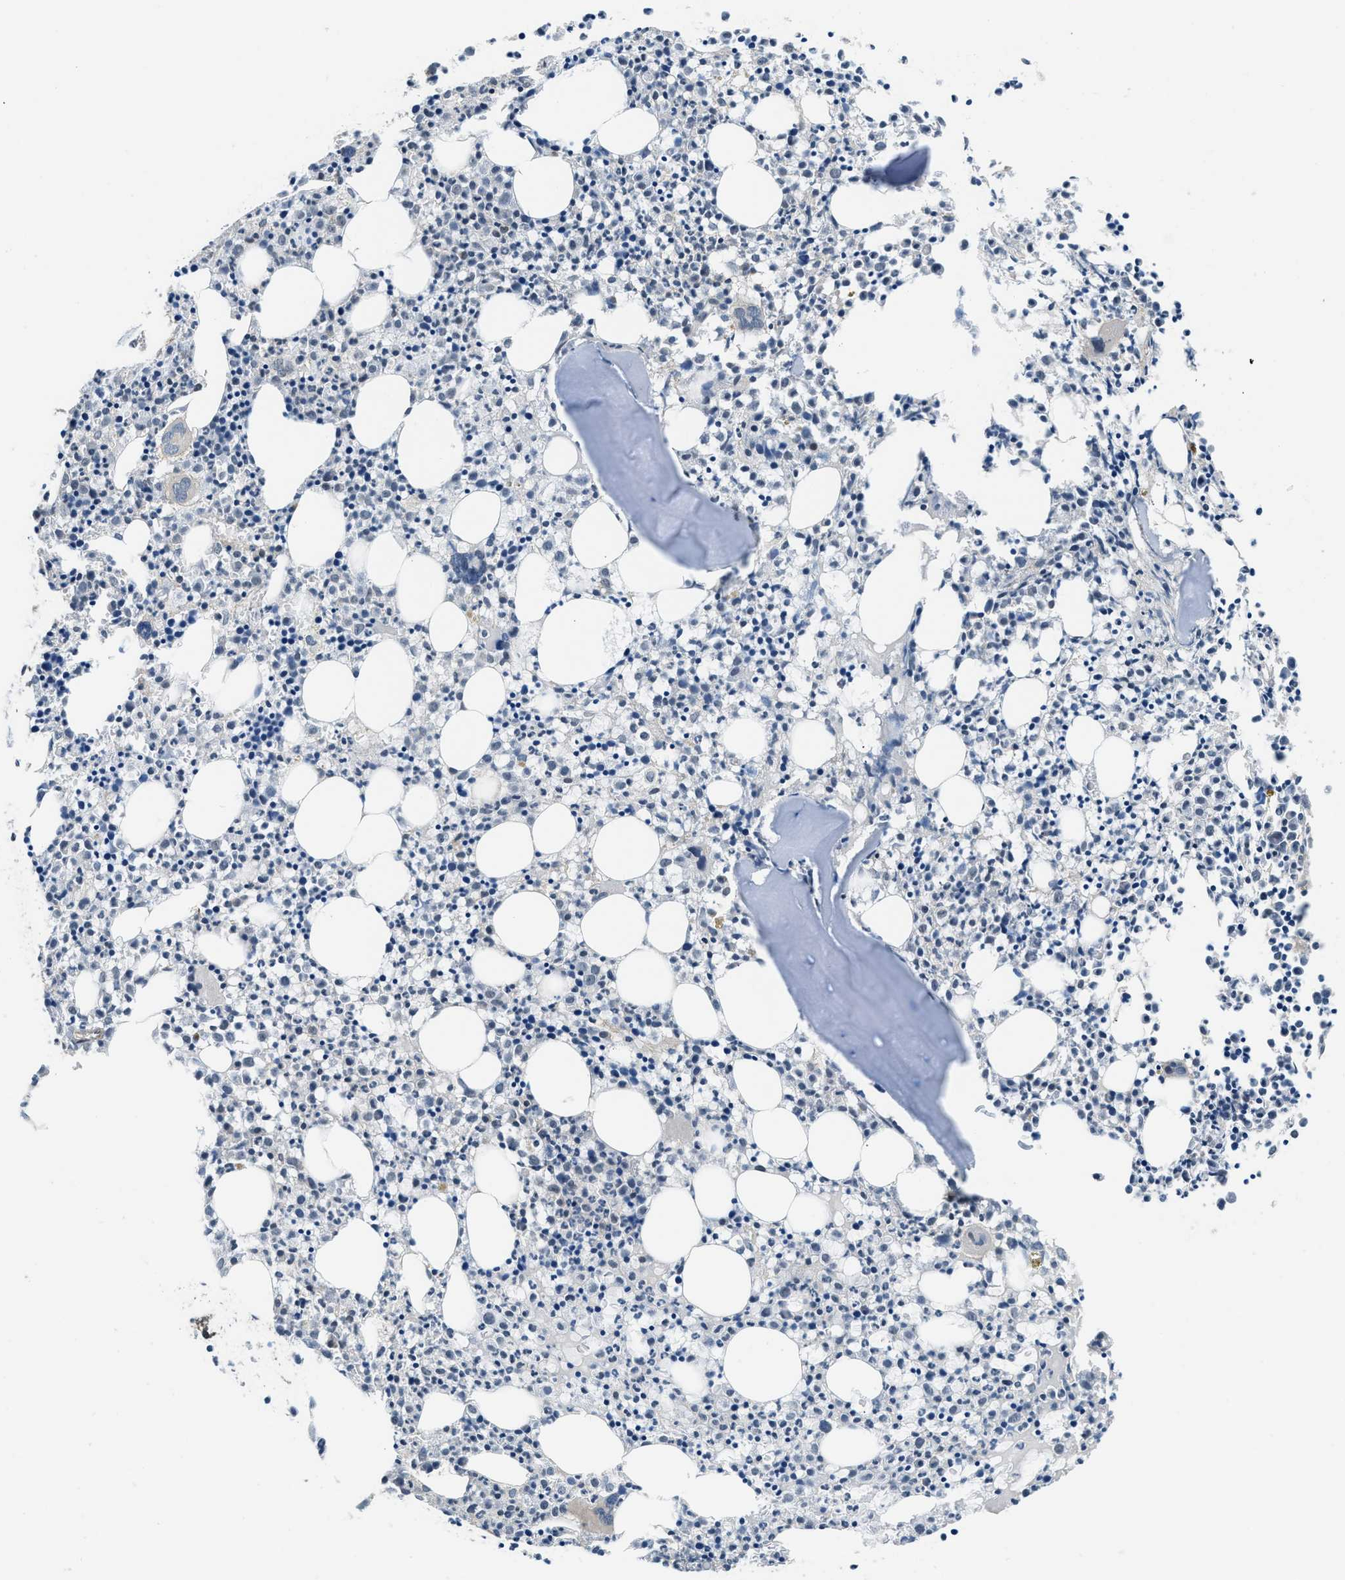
{"staining": {"intensity": "moderate", "quantity": "<25%", "location": "cytoplasmic/membranous,nuclear"}, "tissue": "bone marrow", "cell_type": "Hematopoietic cells", "image_type": "normal", "snomed": [{"axis": "morphology", "description": "Normal tissue, NOS"}, {"axis": "morphology", "description": "Inflammation, NOS"}, {"axis": "topography", "description": "Bone marrow"}], "caption": "Hematopoietic cells reveal low levels of moderate cytoplasmic/membranous,nuclear positivity in about <25% of cells in normal bone marrow. The staining was performed using DAB (3,3'-diaminobenzidine) to visualize the protein expression in brown, while the nuclei were stained in blue with hematoxylin (Magnification: 20x).", "gene": "MTMR1", "patient": {"sex": "male", "age": 25}}